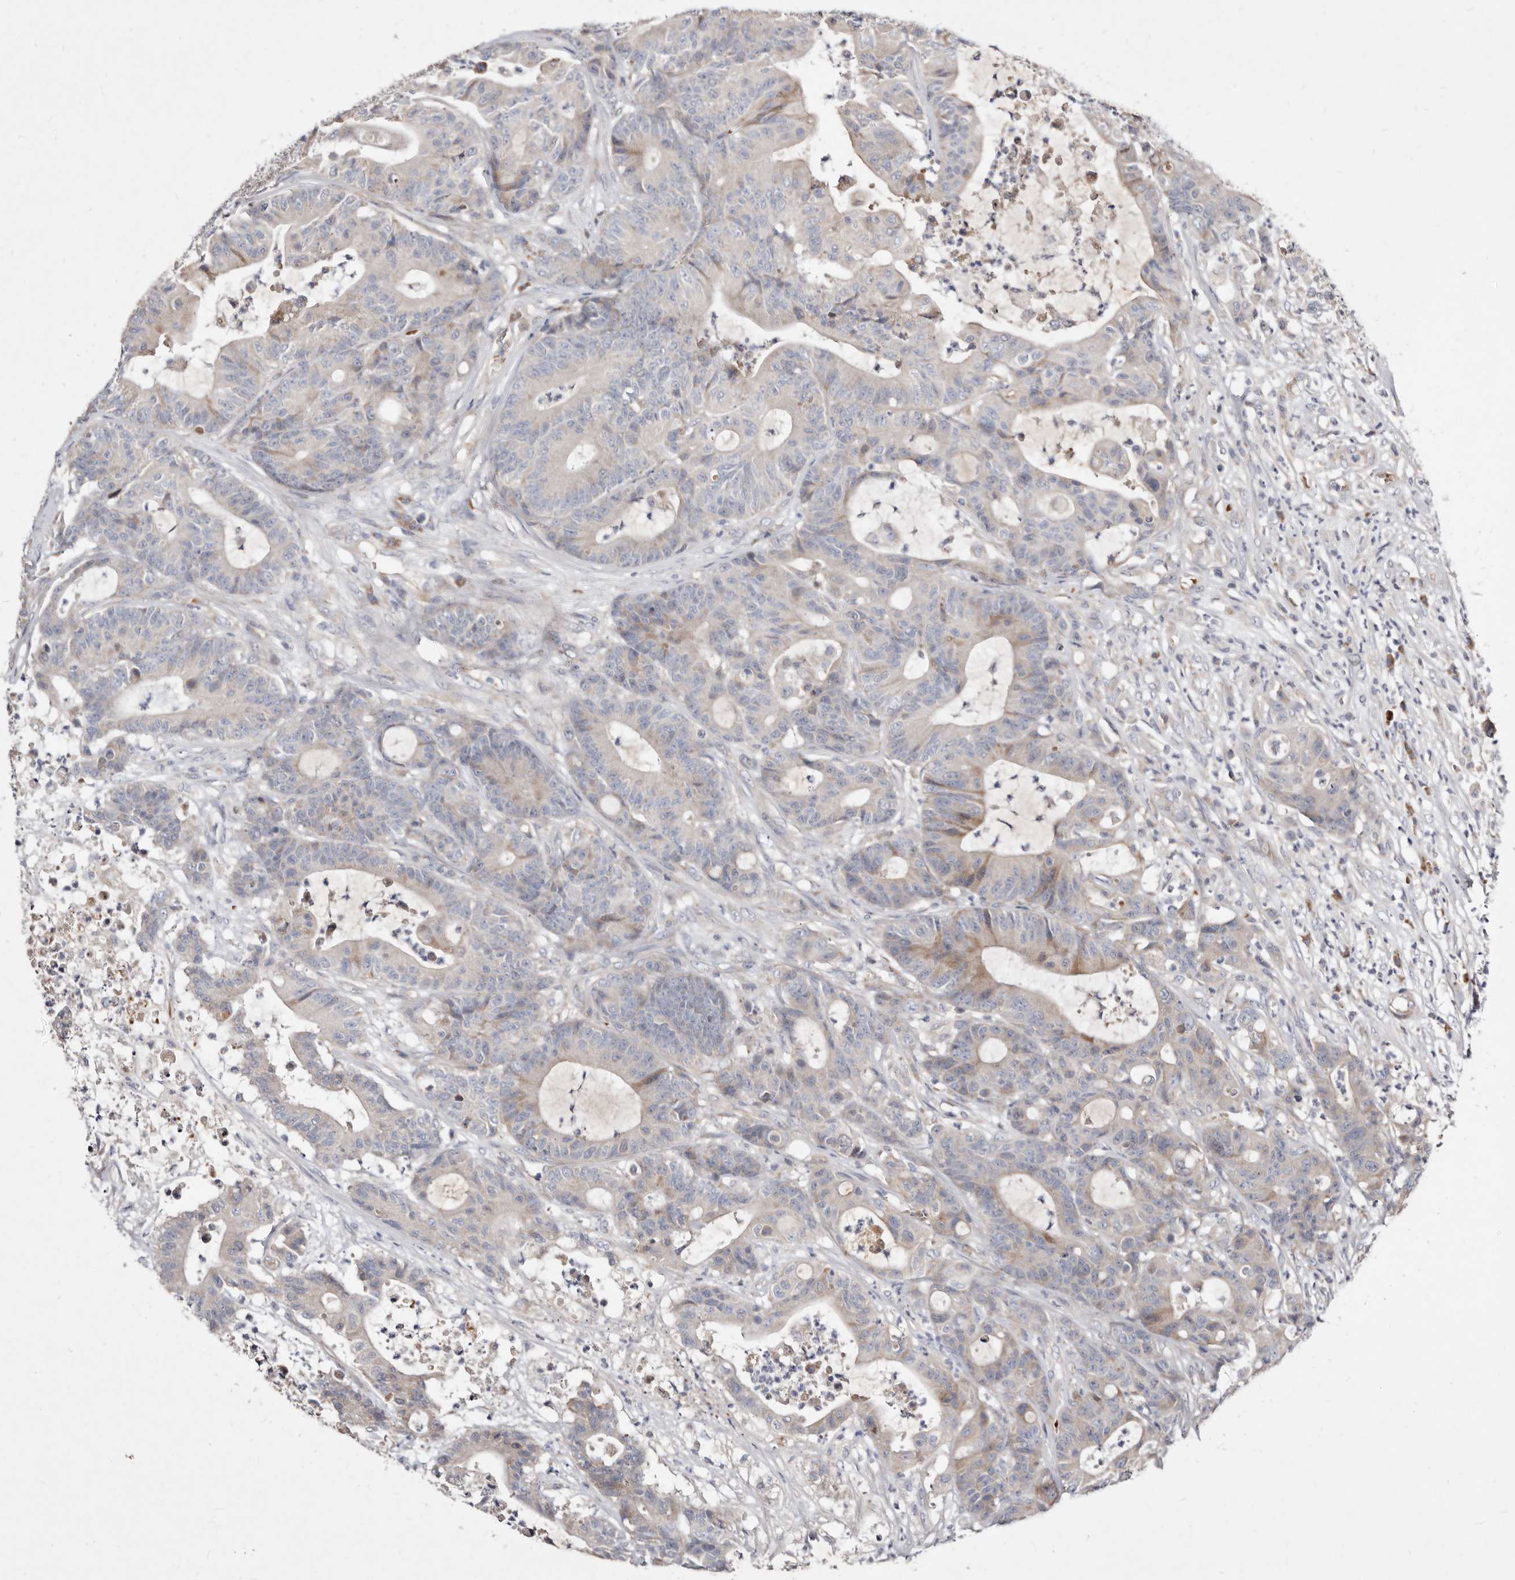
{"staining": {"intensity": "weak", "quantity": "<25%", "location": "cytoplasmic/membranous"}, "tissue": "colorectal cancer", "cell_type": "Tumor cells", "image_type": "cancer", "snomed": [{"axis": "morphology", "description": "Adenocarcinoma, NOS"}, {"axis": "topography", "description": "Colon"}], "caption": "Colorectal adenocarcinoma was stained to show a protein in brown. There is no significant positivity in tumor cells. The staining is performed using DAB (3,3'-diaminobenzidine) brown chromogen with nuclei counter-stained in using hematoxylin.", "gene": "SLC25A20", "patient": {"sex": "female", "age": 84}}